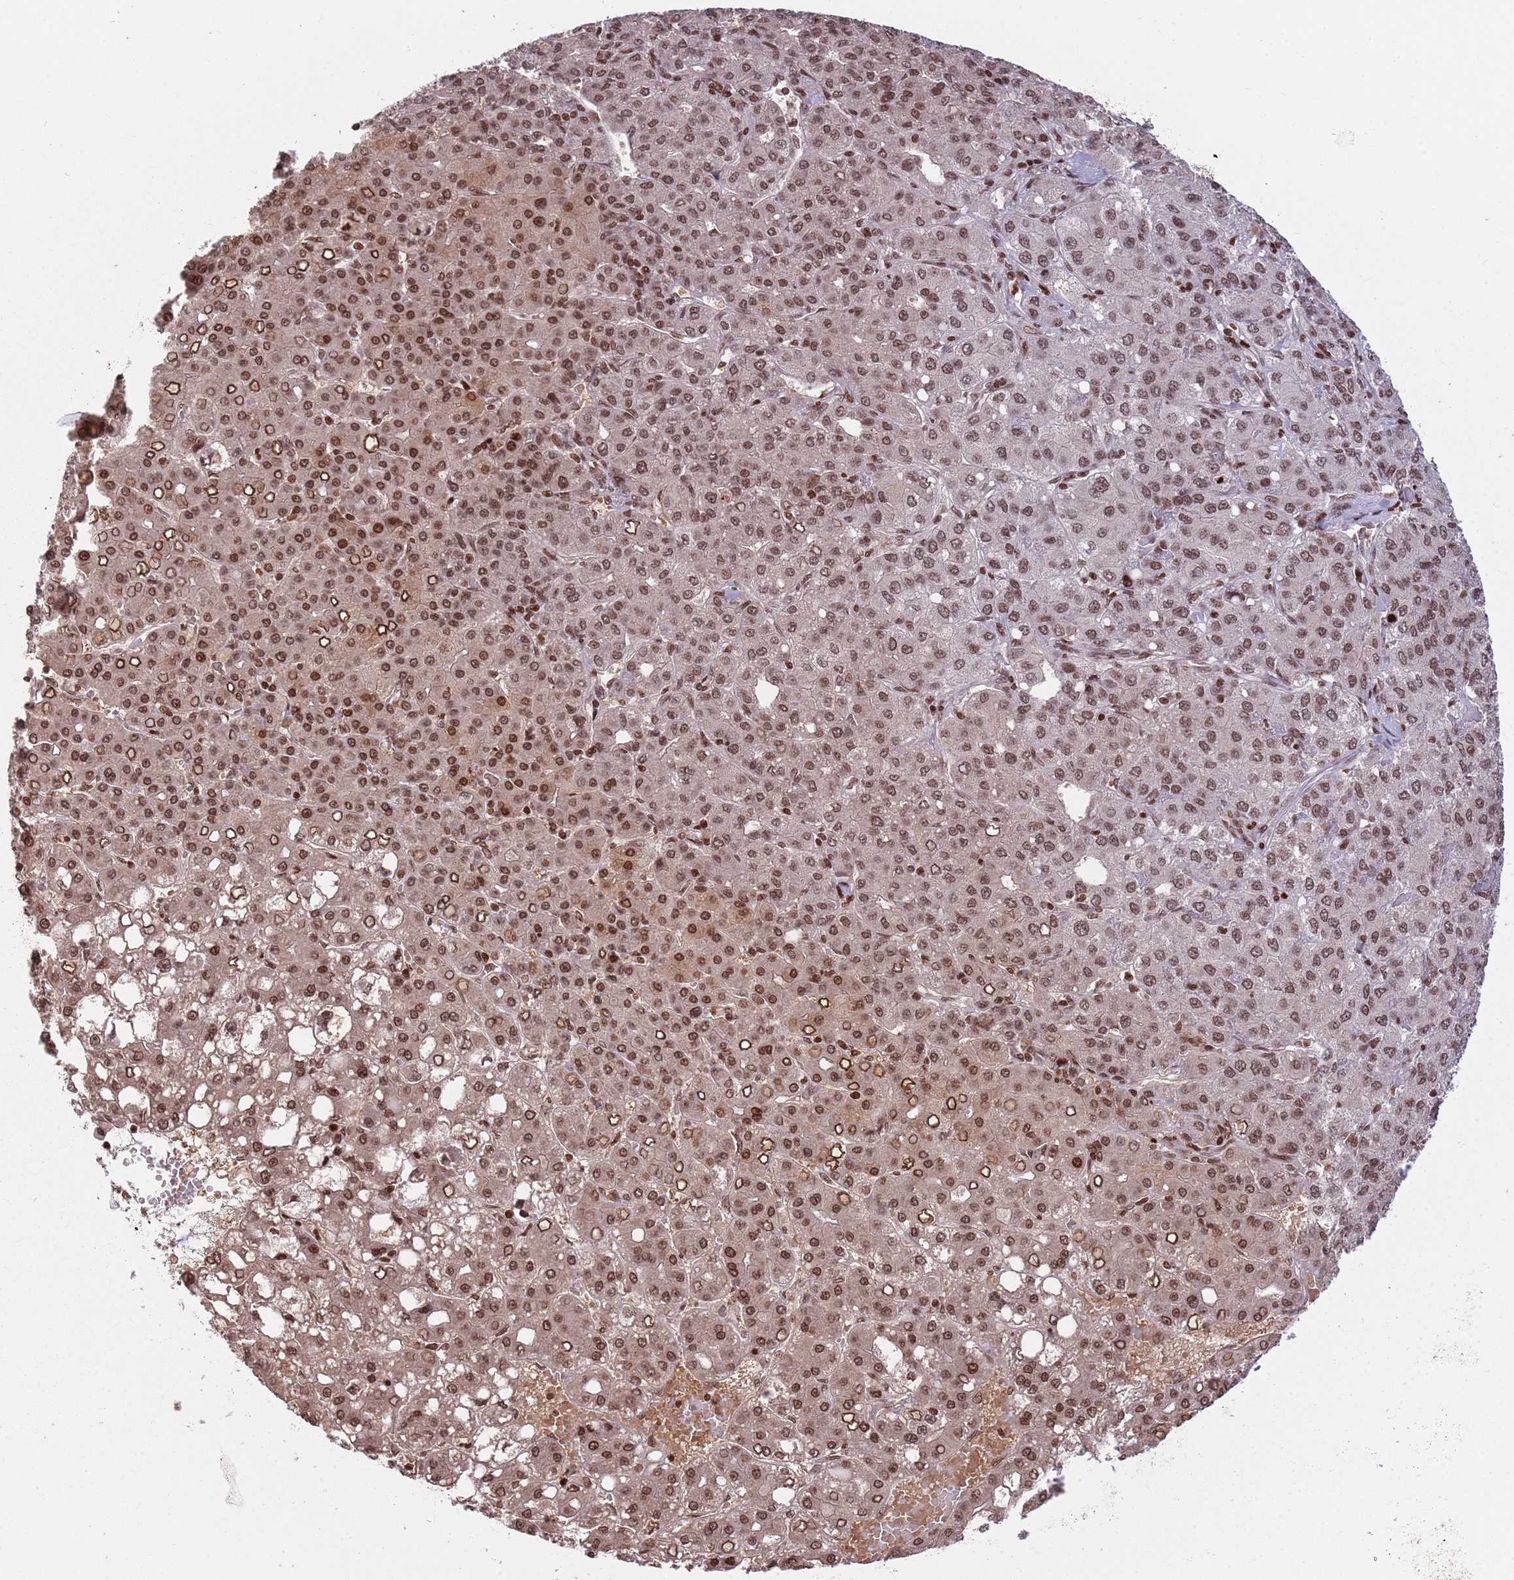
{"staining": {"intensity": "moderate", "quantity": ">75%", "location": "nuclear"}, "tissue": "liver cancer", "cell_type": "Tumor cells", "image_type": "cancer", "snomed": [{"axis": "morphology", "description": "Carcinoma, Hepatocellular, NOS"}, {"axis": "topography", "description": "Liver"}], "caption": "Tumor cells display moderate nuclear expression in about >75% of cells in hepatocellular carcinoma (liver).", "gene": "SH3RF3", "patient": {"sex": "male", "age": 65}}